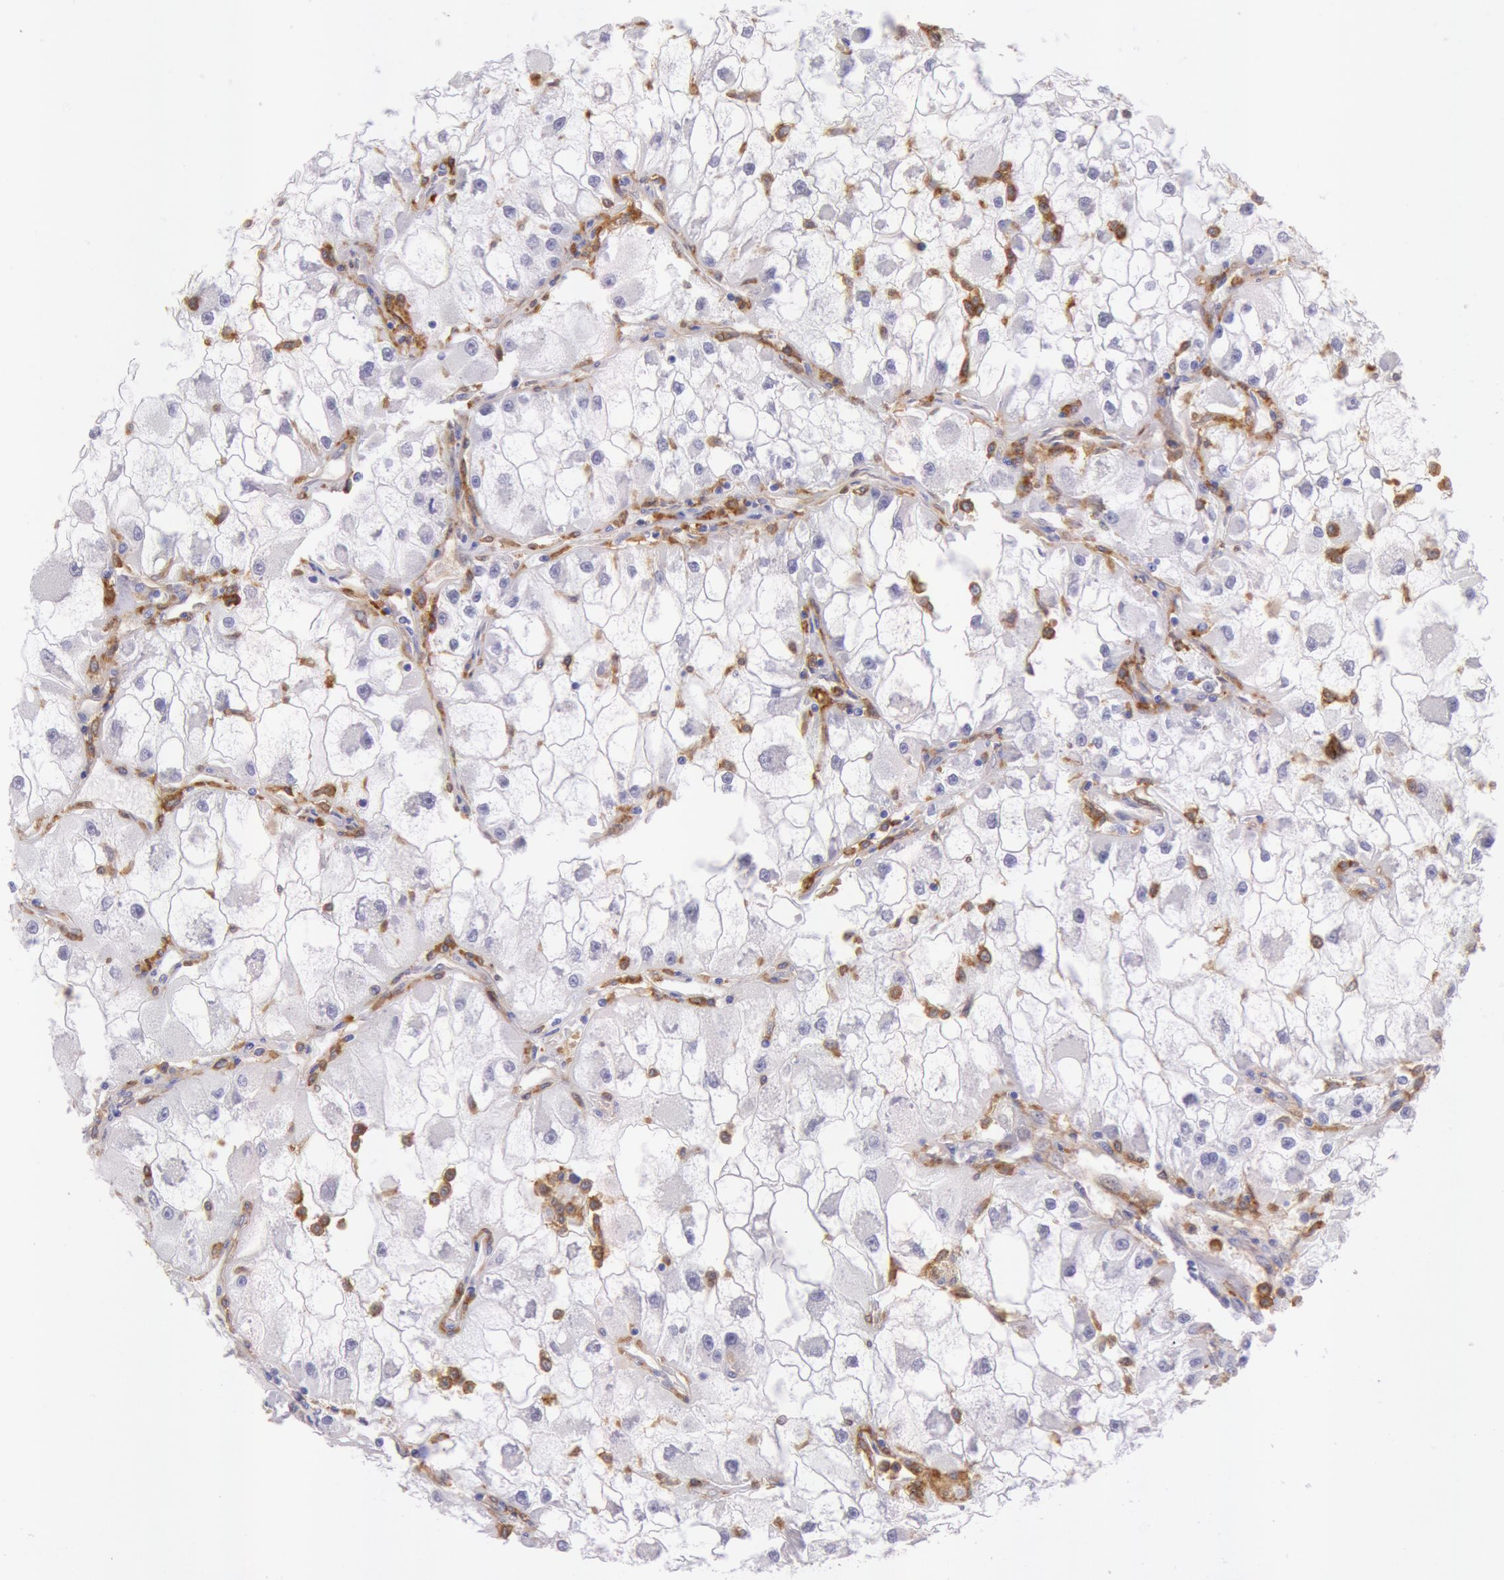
{"staining": {"intensity": "negative", "quantity": "none", "location": "none"}, "tissue": "renal cancer", "cell_type": "Tumor cells", "image_type": "cancer", "snomed": [{"axis": "morphology", "description": "Adenocarcinoma, NOS"}, {"axis": "topography", "description": "Kidney"}], "caption": "Human renal cancer stained for a protein using IHC reveals no expression in tumor cells.", "gene": "LYN", "patient": {"sex": "female", "age": 73}}